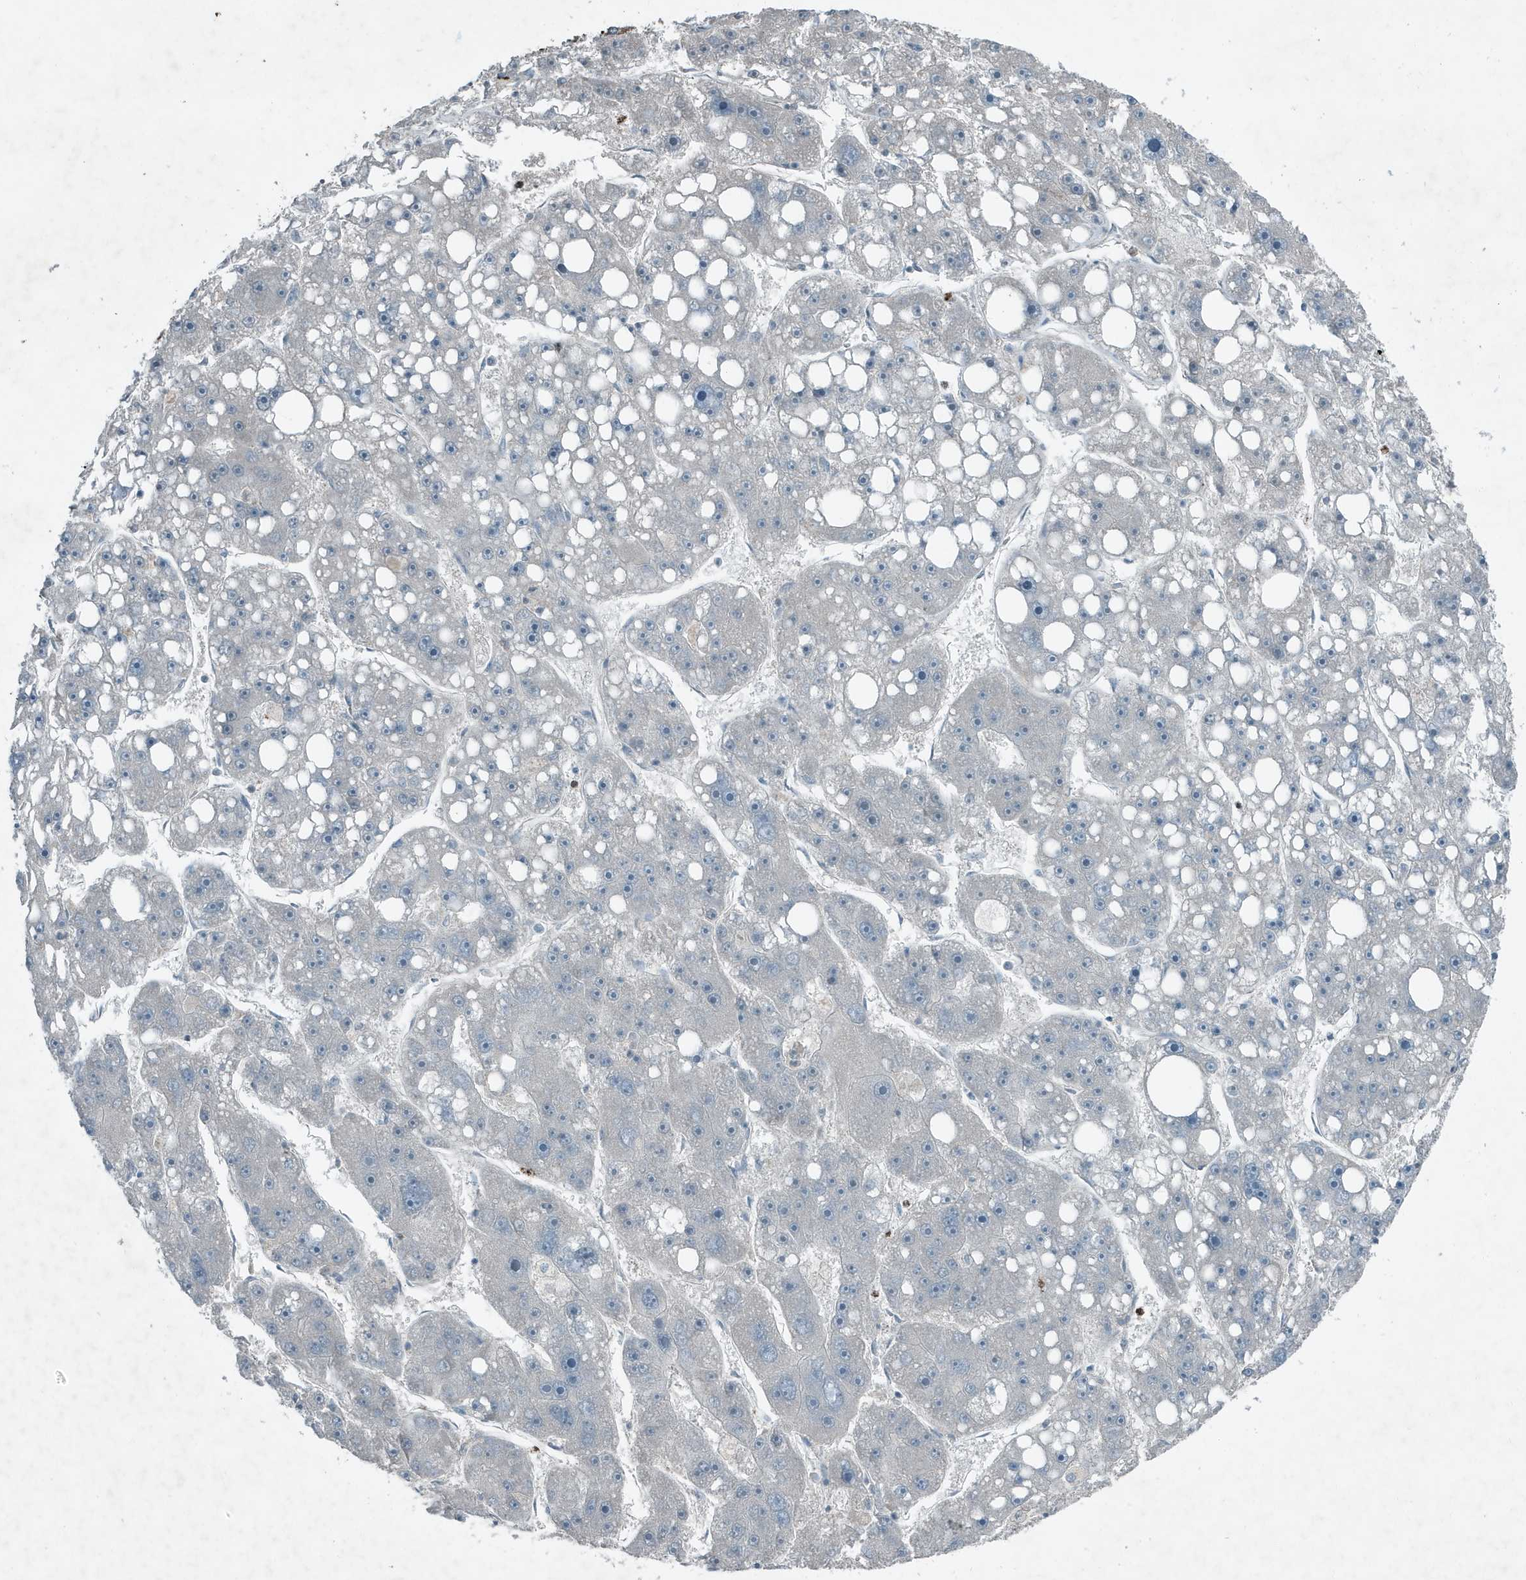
{"staining": {"intensity": "negative", "quantity": "none", "location": "none"}, "tissue": "liver cancer", "cell_type": "Tumor cells", "image_type": "cancer", "snomed": [{"axis": "morphology", "description": "Carcinoma, Hepatocellular, NOS"}, {"axis": "topography", "description": "Liver"}], "caption": "Histopathology image shows no significant protein staining in tumor cells of liver hepatocellular carcinoma.", "gene": "DAPP1", "patient": {"sex": "female", "age": 61}}